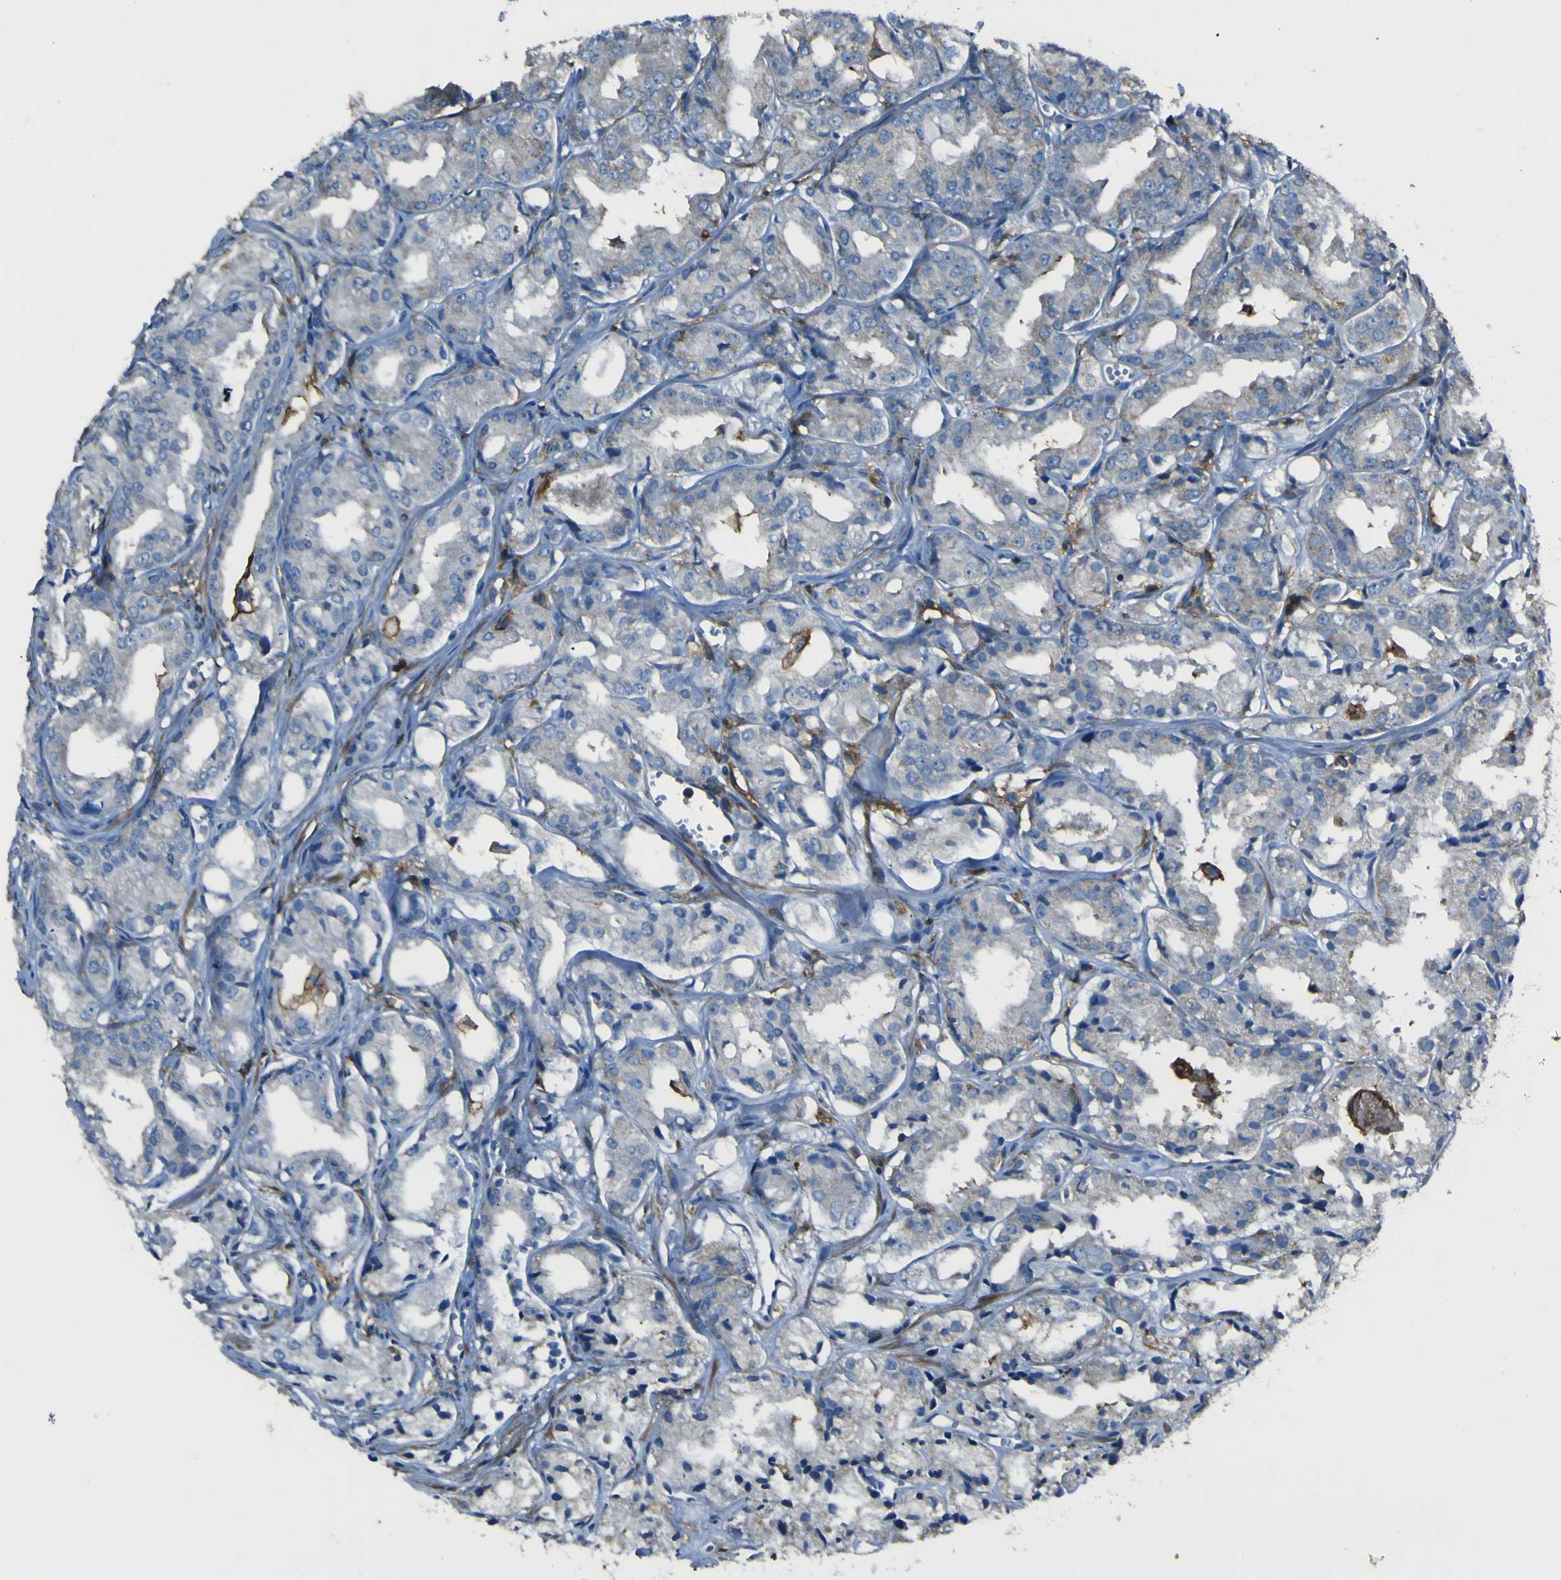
{"staining": {"intensity": "negative", "quantity": "none", "location": "none"}, "tissue": "prostate cancer", "cell_type": "Tumor cells", "image_type": "cancer", "snomed": [{"axis": "morphology", "description": "Adenocarcinoma, Low grade"}, {"axis": "topography", "description": "Prostate"}], "caption": "Protein analysis of low-grade adenocarcinoma (prostate) exhibits no significant positivity in tumor cells.", "gene": "LAIR1", "patient": {"sex": "male", "age": 72}}